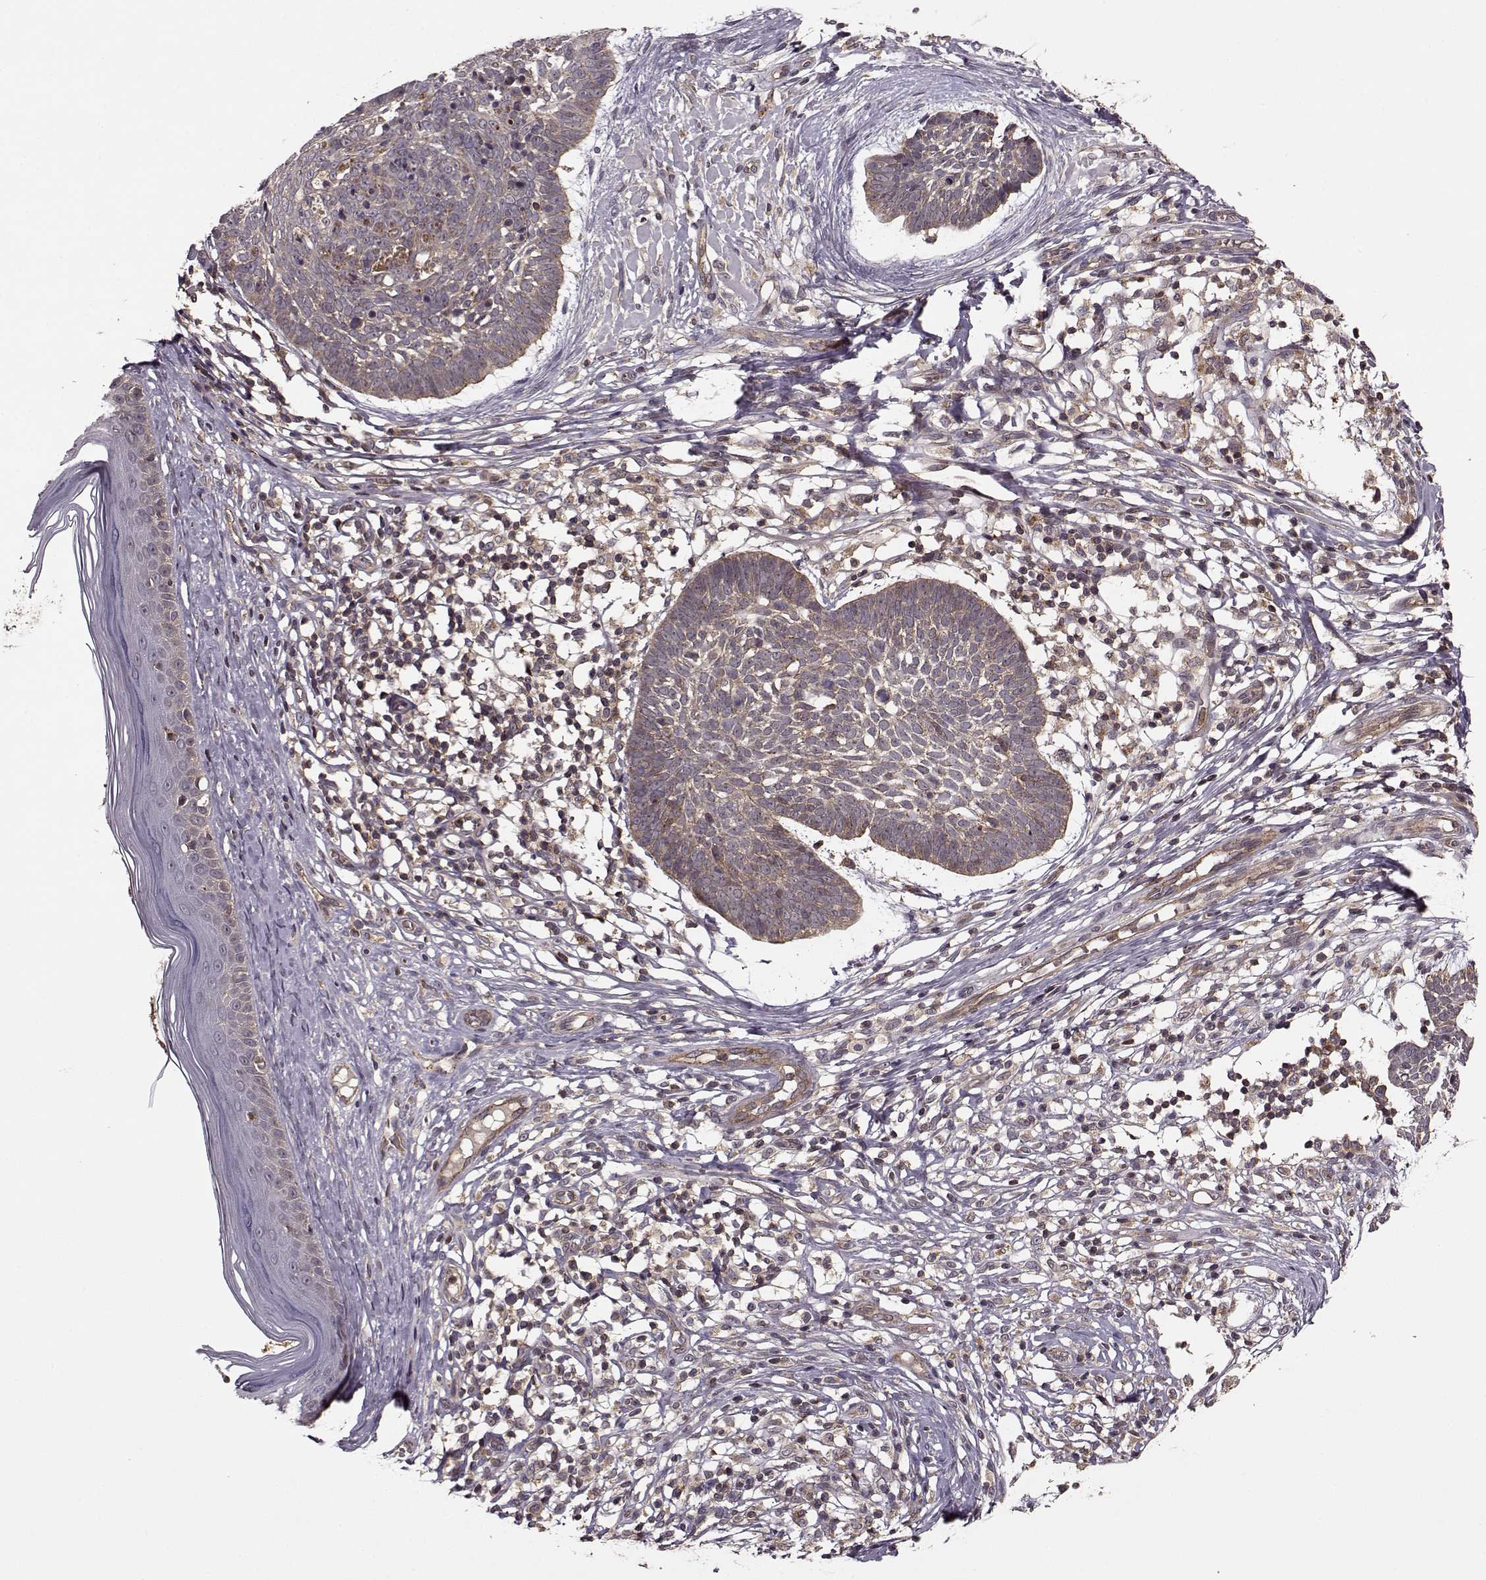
{"staining": {"intensity": "weak", "quantity": "25%-75%", "location": "cytoplasmic/membranous"}, "tissue": "skin cancer", "cell_type": "Tumor cells", "image_type": "cancer", "snomed": [{"axis": "morphology", "description": "Basal cell carcinoma"}, {"axis": "topography", "description": "Skin"}], "caption": "A low amount of weak cytoplasmic/membranous positivity is seen in approximately 25%-75% of tumor cells in skin cancer (basal cell carcinoma) tissue.", "gene": "IFRD2", "patient": {"sex": "male", "age": 85}}